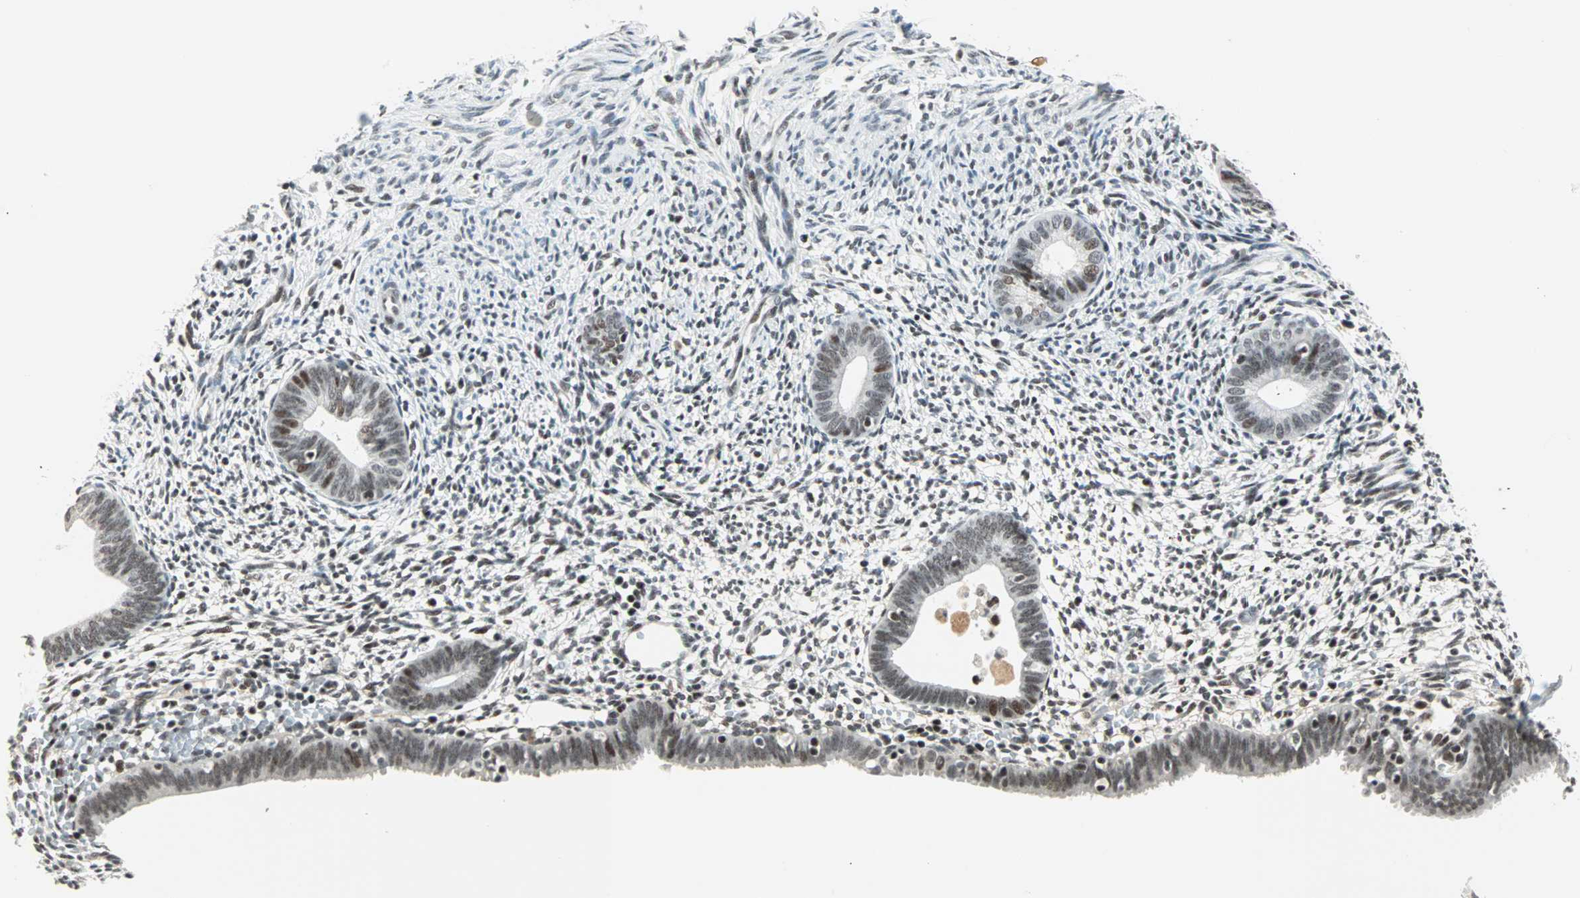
{"staining": {"intensity": "moderate", "quantity": ">75%", "location": "nuclear"}, "tissue": "endometrium", "cell_type": "Cells in endometrial stroma", "image_type": "normal", "snomed": [{"axis": "morphology", "description": "Normal tissue, NOS"}, {"axis": "morphology", "description": "Atrophy, NOS"}, {"axis": "topography", "description": "Uterus"}, {"axis": "topography", "description": "Endometrium"}], "caption": "Approximately >75% of cells in endometrial stroma in normal endometrium demonstrate moderate nuclear protein expression as visualized by brown immunohistochemical staining.", "gene": "SIN3A", "patient": {"sex": "female", "age": 68}}